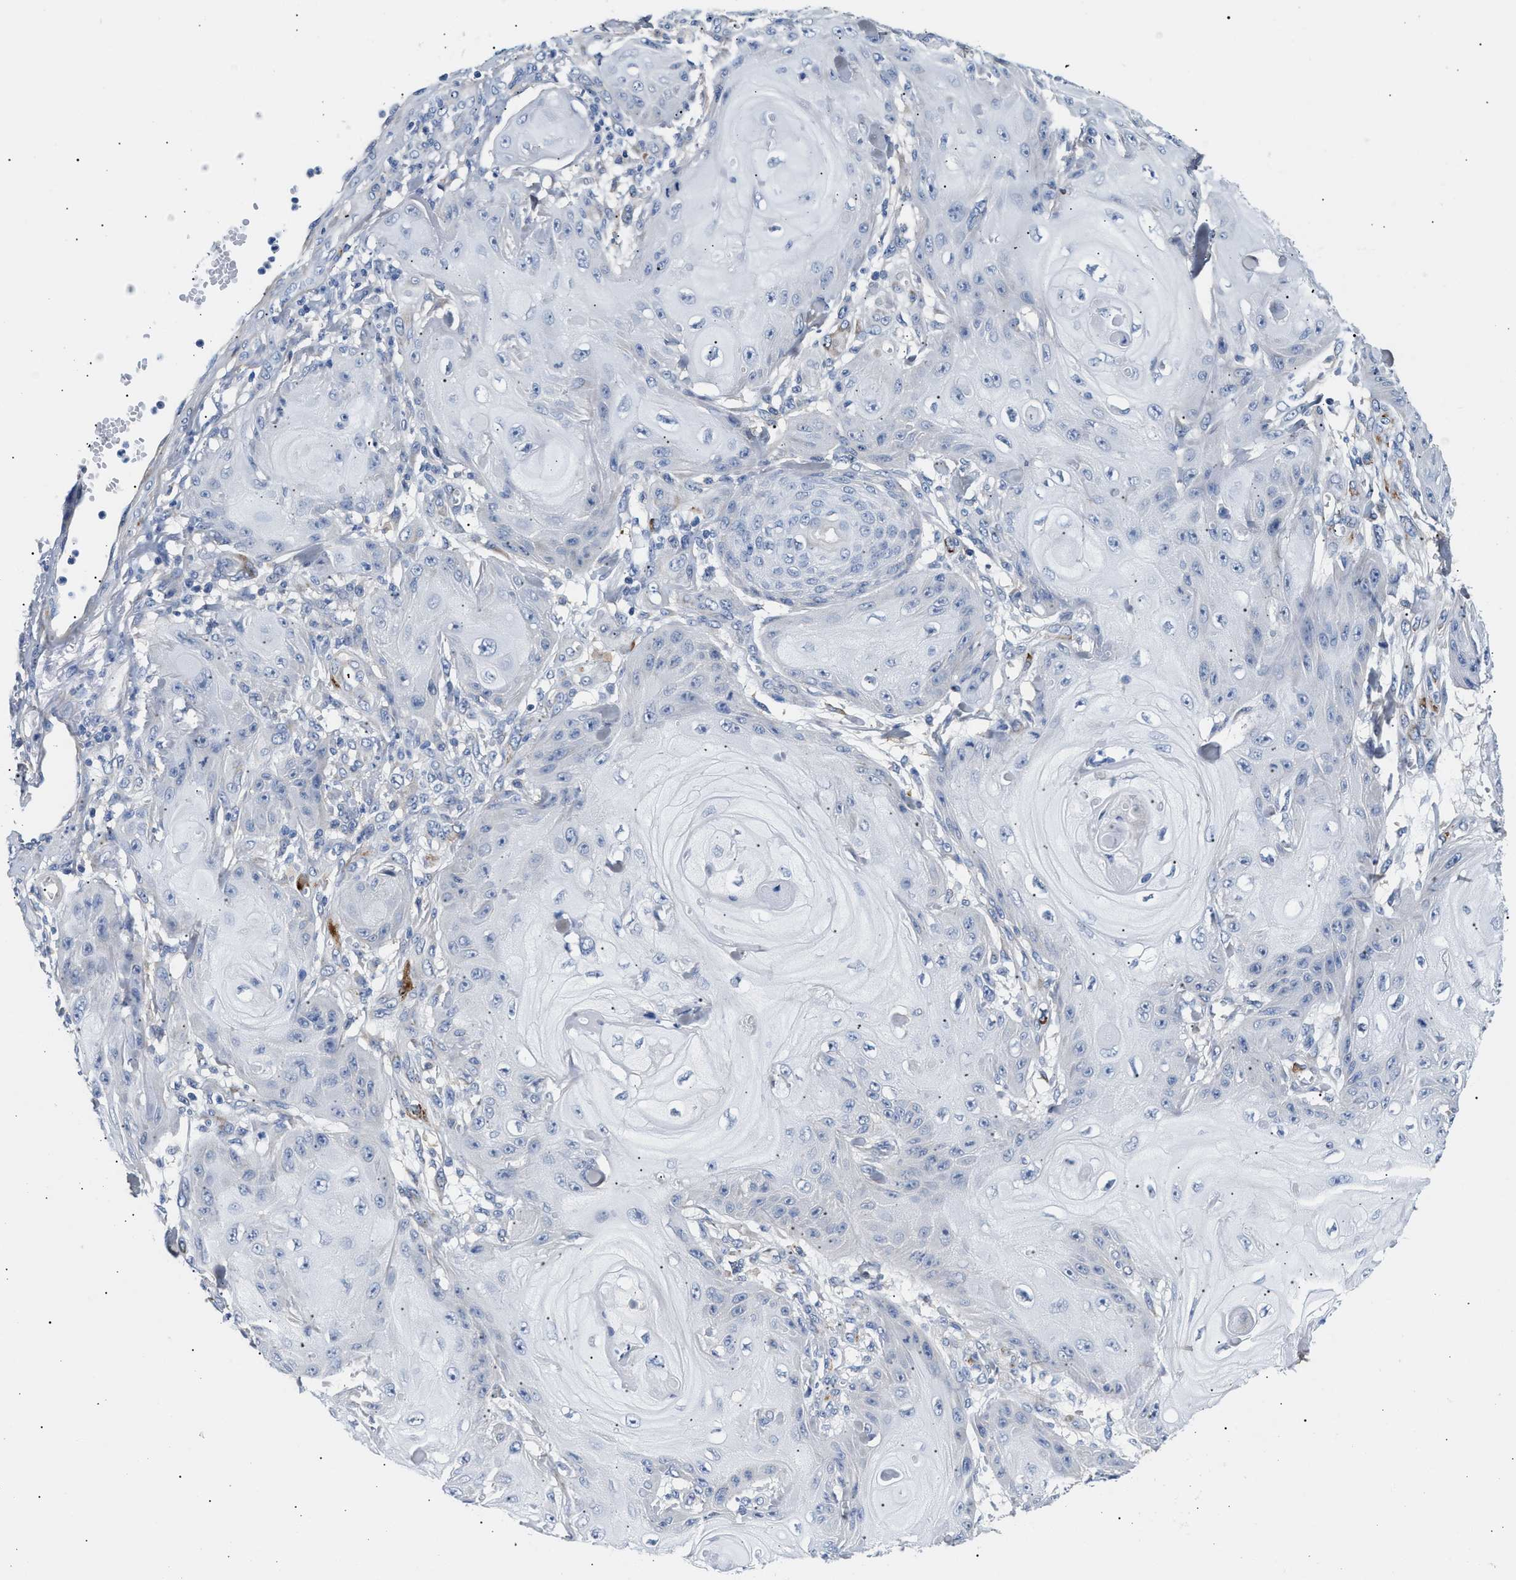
{"staining": {"intensity": "negative", "quantity": "none", "location": "none"}, "tissue": "skin cancer", "cell_type": "Tumor cells", "image_type": "cancer", "snomed": [{"axis": "morphology", "description": "Squamous cell carcinoma, NOS"}, {"axis": "topography", "description": "Skin"}], "caption": "This is a photomicrograph of IHC staining of squamous cell carcinoma (skin), which shows no positivity in tumor cells.", "gene": "ACTL7B", "patient": {"sex": "male", "age": 74}}